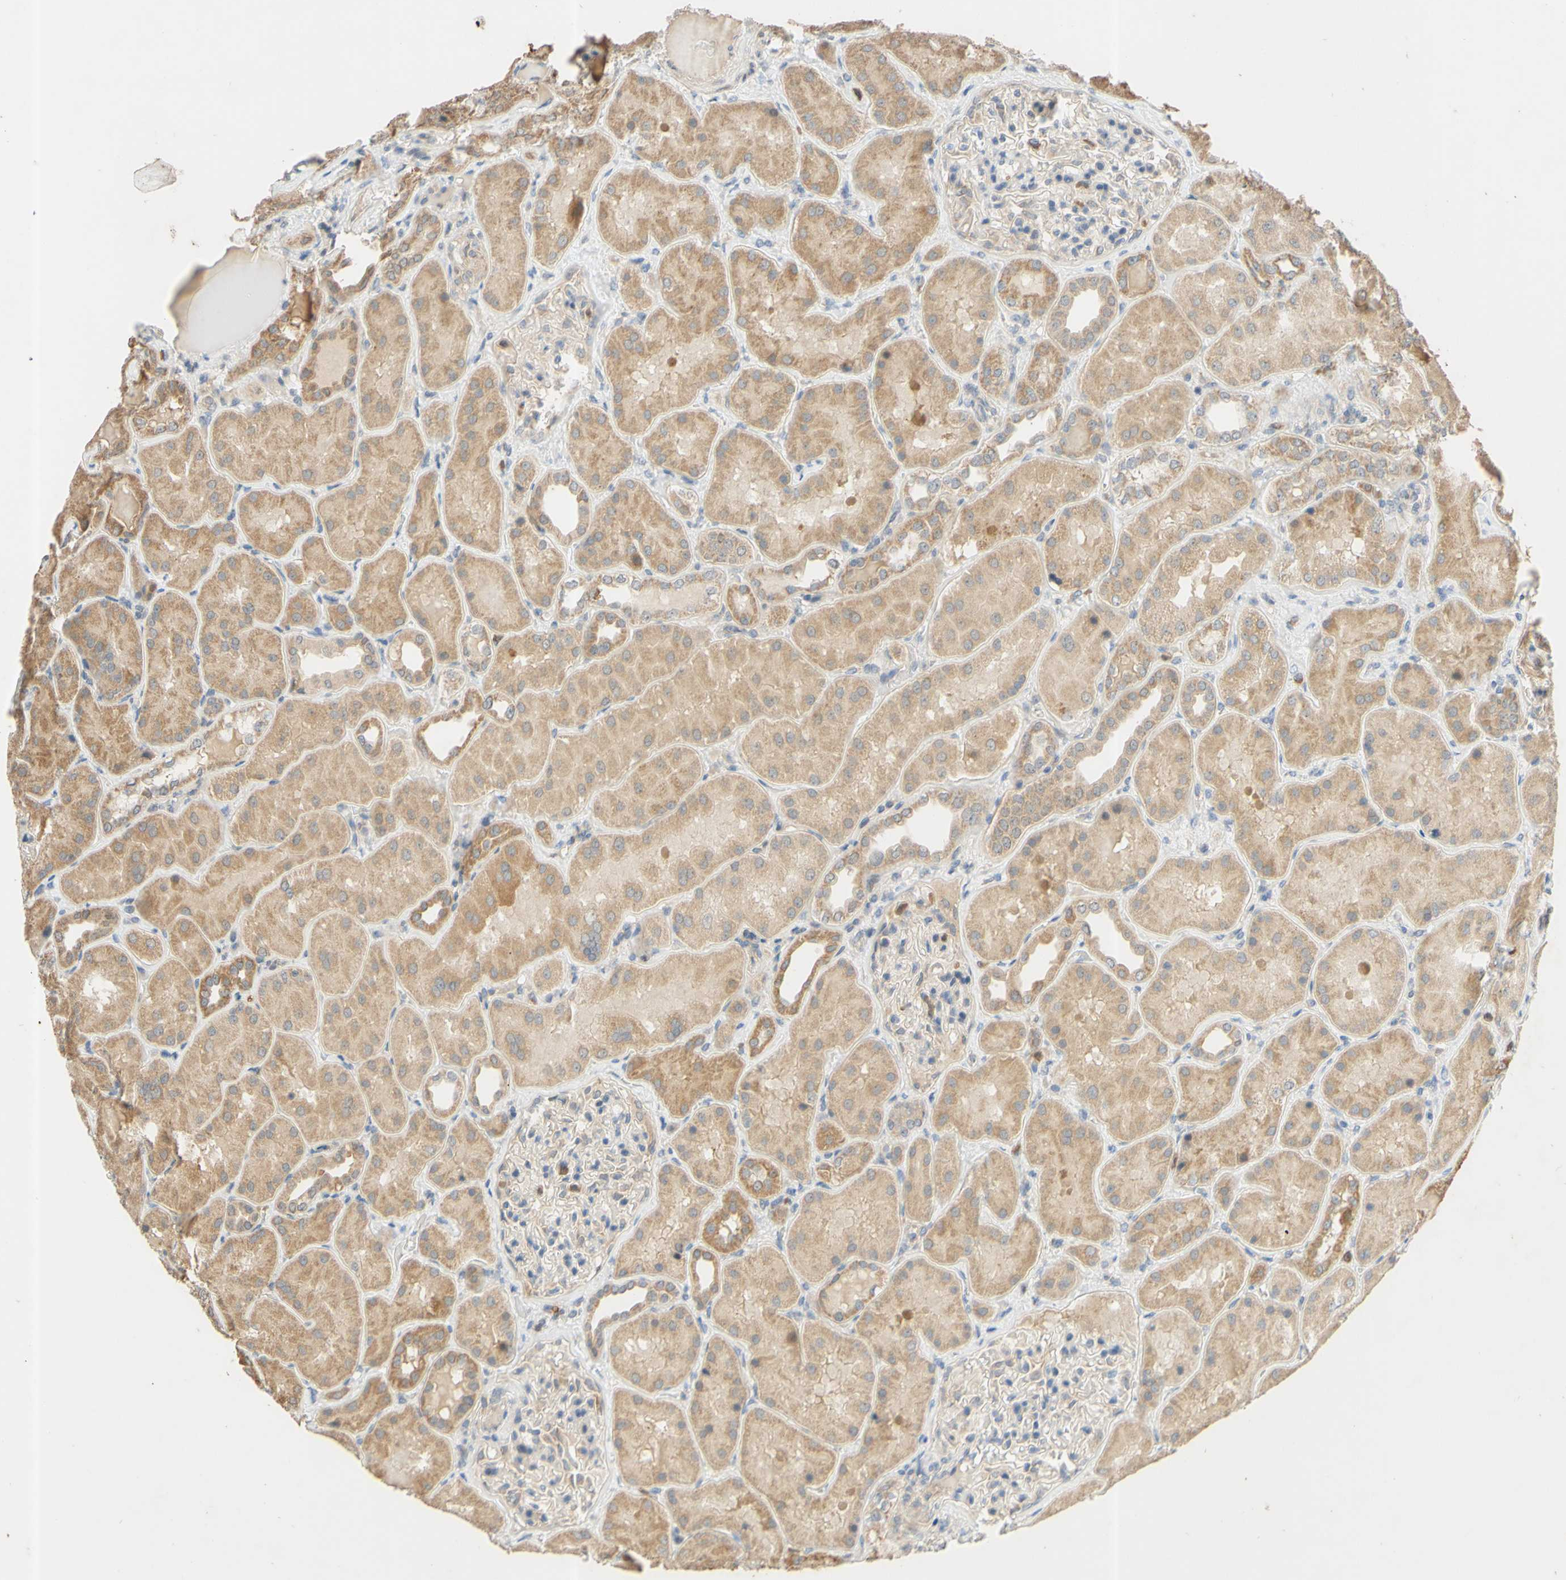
{"staining": {"intensity": "weak", "quantity": ">75%", "location": "cytoplasmic/membranous"}, "tissue": "kidney", "cell_type": "Cells in glomeruli", "image_type": "normal", "snomed": [{"axis": "morphology", "description": "Normal tissue, NOS"}, {"axis": "topography", "description": "Kidney"}], "caption": "Immunohistochemical staining of normal kidney exhibits low levels of weak cytoplasmic/membranous positivity in about >75% of cells in glomeruli.", "gene": "GATA1", "patient": {"sex": "female", "age": 56}}